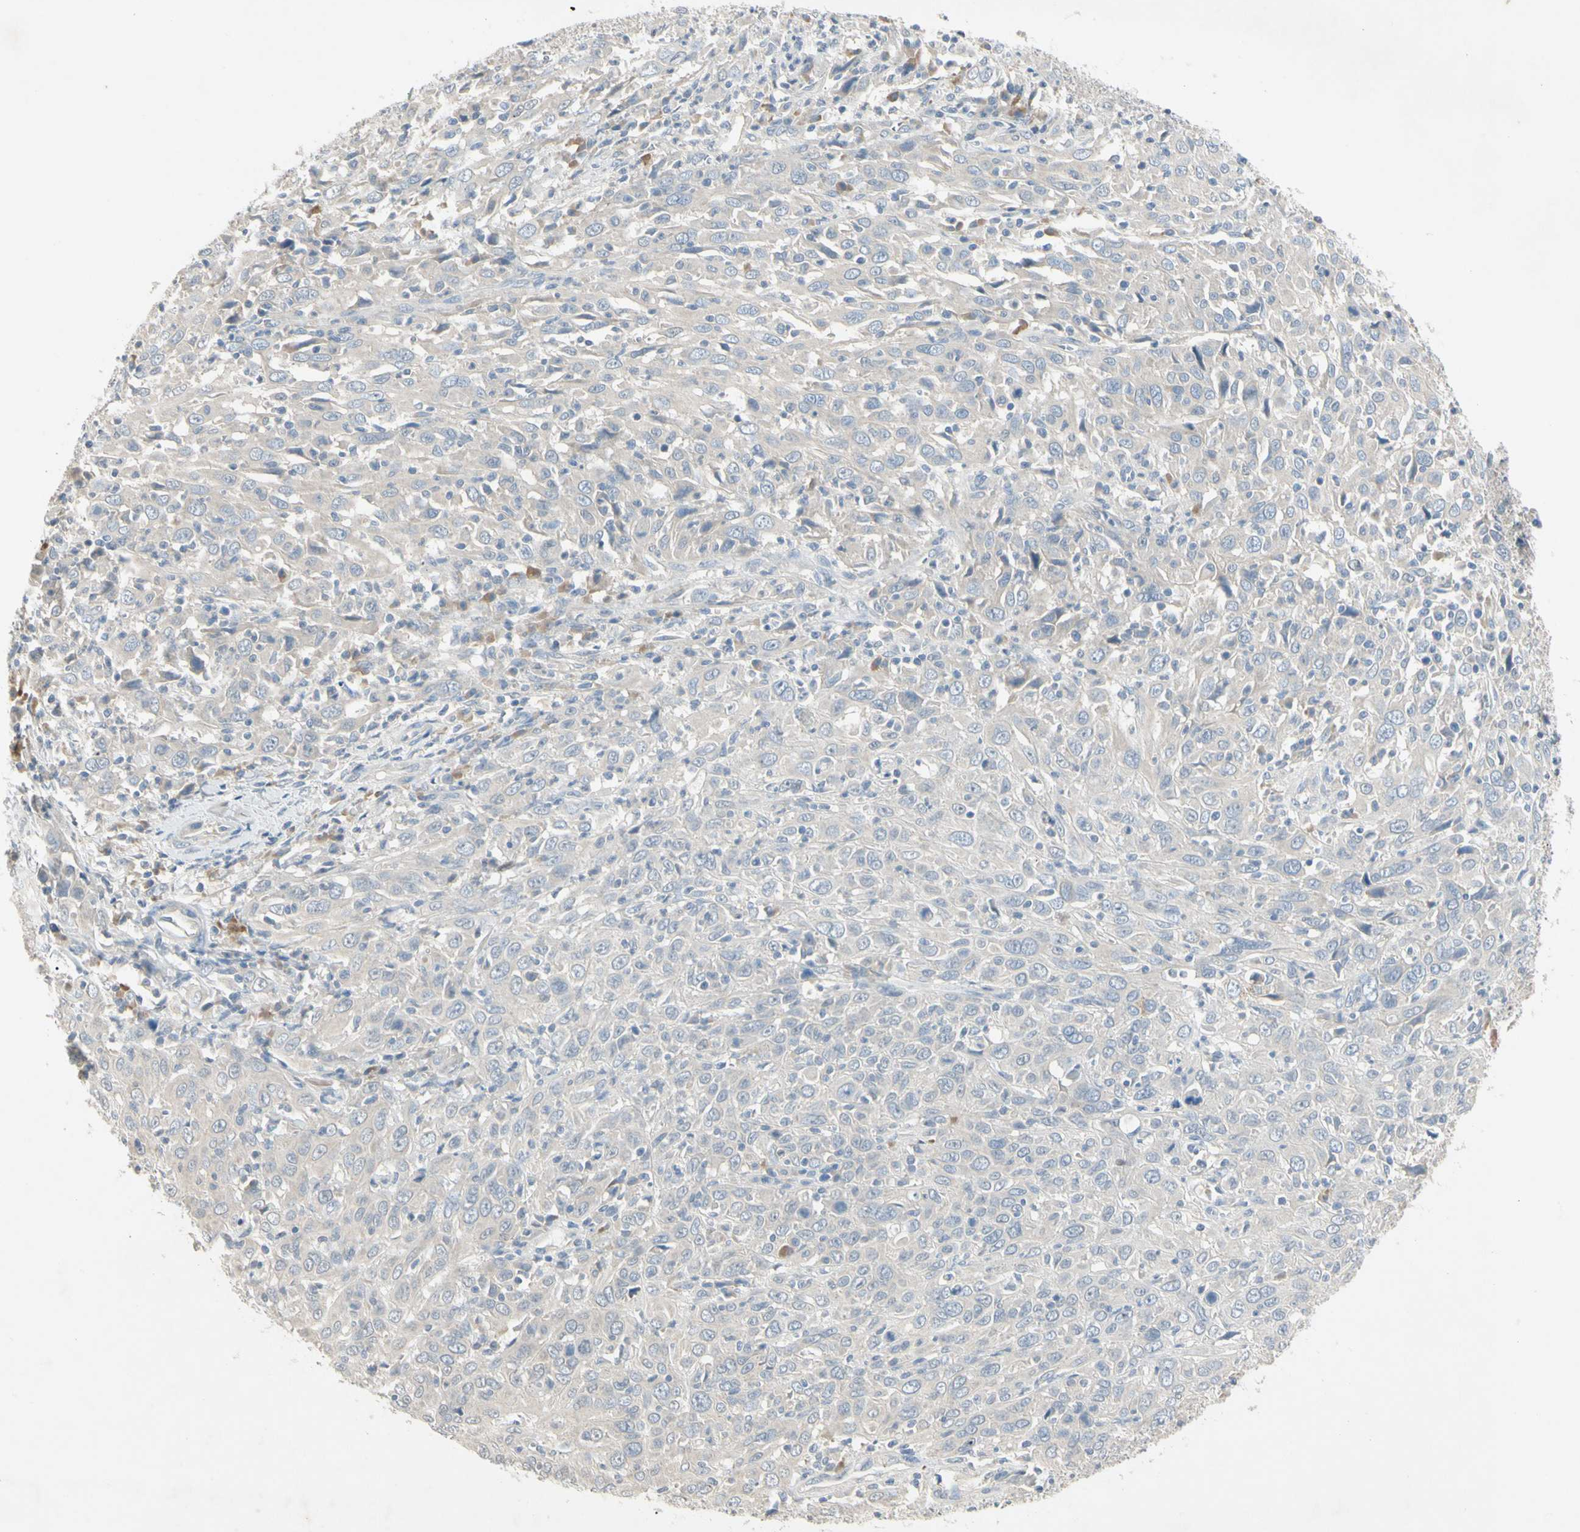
{"staining": {"intensity": "negative", "quantity": "none", "location": "none"}, "tissue": "cervical cancer", "cell_type": "Tumor cells", "image_type": "cancer", "snomed": [{"axis": "morphology", "description": "Squamous cell carcinoma, NOS"}, {"axis": "topography", "description": "Cervix"}], "caption": "A micrograph of human cervical squamous cell carcinoma is negative for staining in tumor cells. (Brightfield microscopy of DAB immunohistochemistry (IHC) at high magnification).", "gene": "PRSS21", "patient": {"sex": "female", "age": 46}}